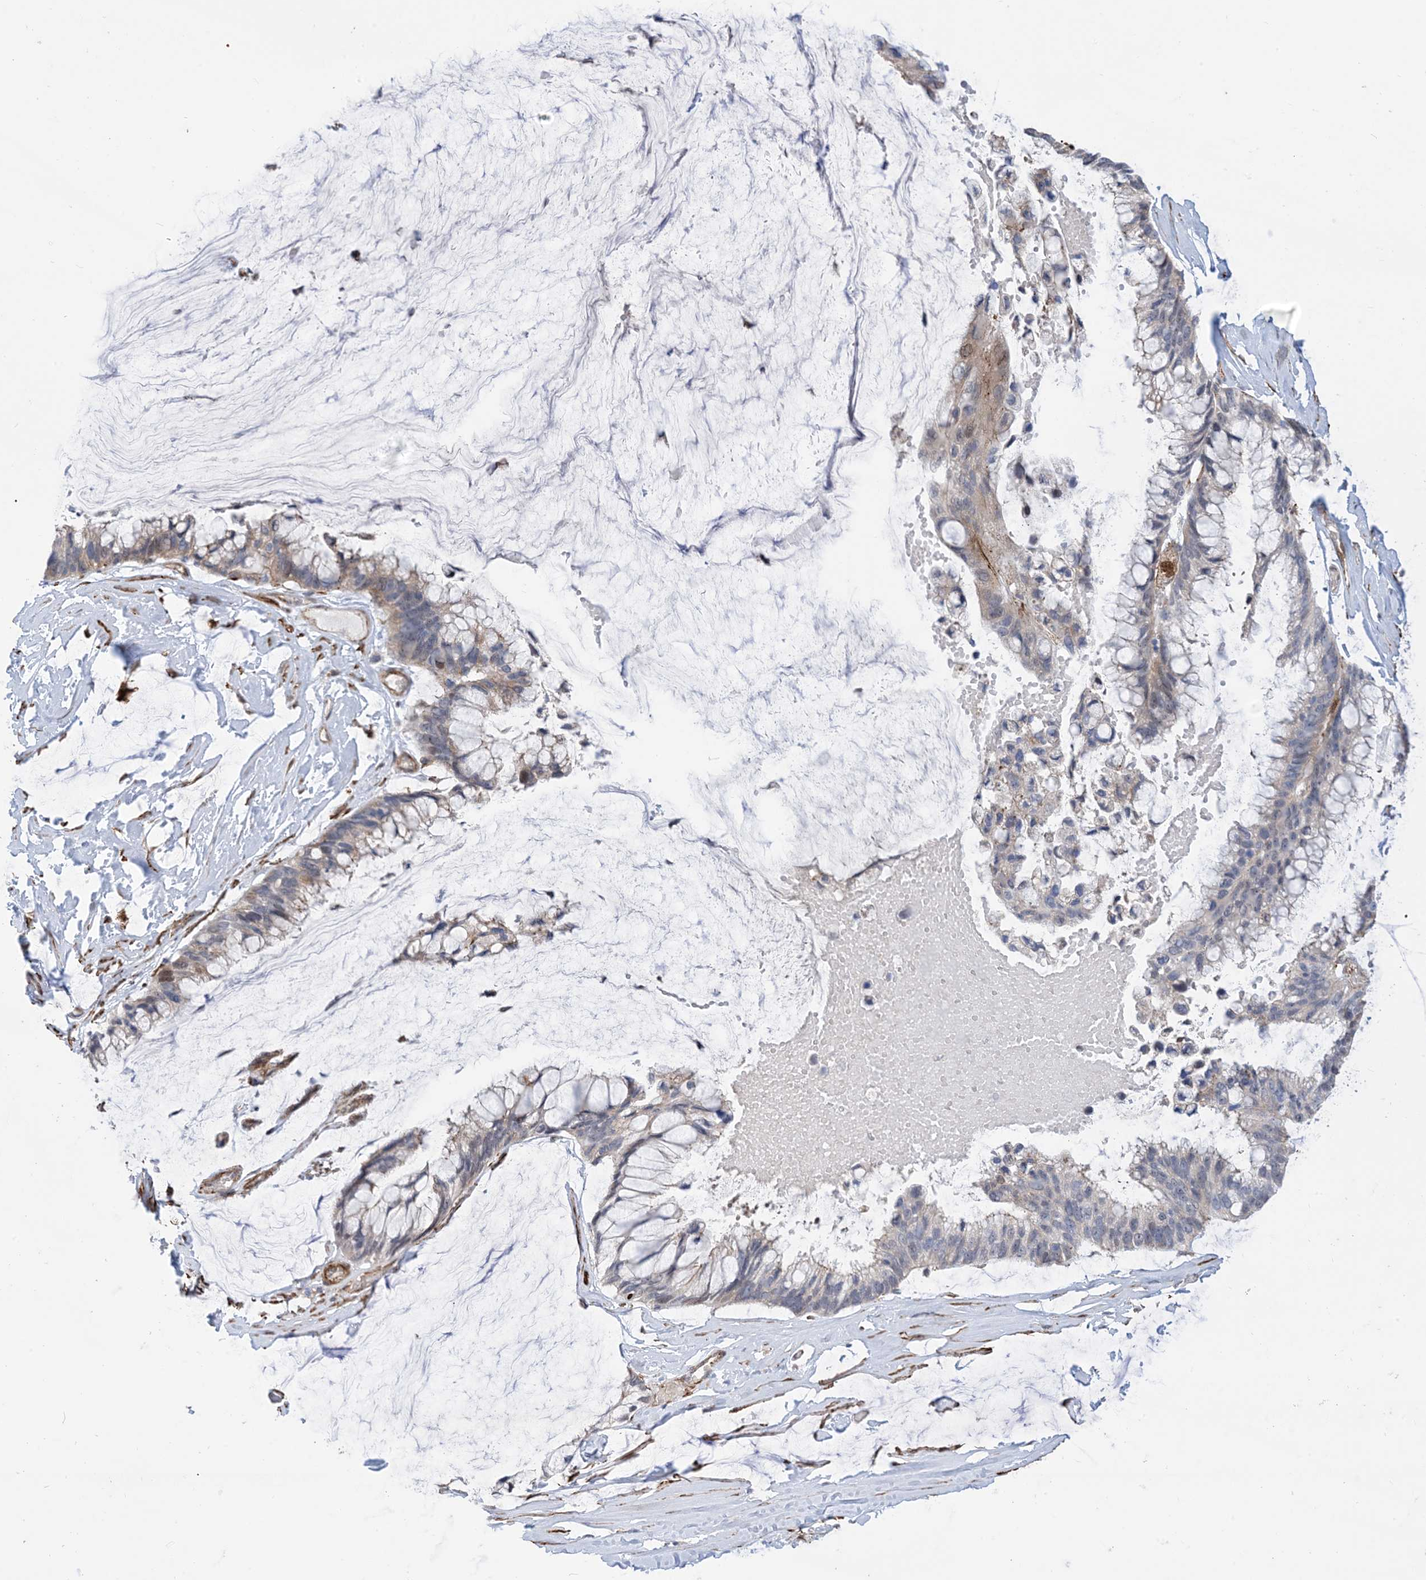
{"staining": {"intensity": "weak", "quantity": "<25%", "location": "nuclear"}, "tissue": "ovarian cancer", "cell_type": "Tumor cells", "image_type": "cancer", "snomed": [{"axis": "morphology", "description": "Cystadenocarcinoma, mucinous, NOS"}, {"axis": "topography", "description": "Ovary"}], "caption": "Tumor cells show no significant expression in ovarian cancer.", "gene": "ZNF8", "patient": {"sex": "female", "age": 39}}